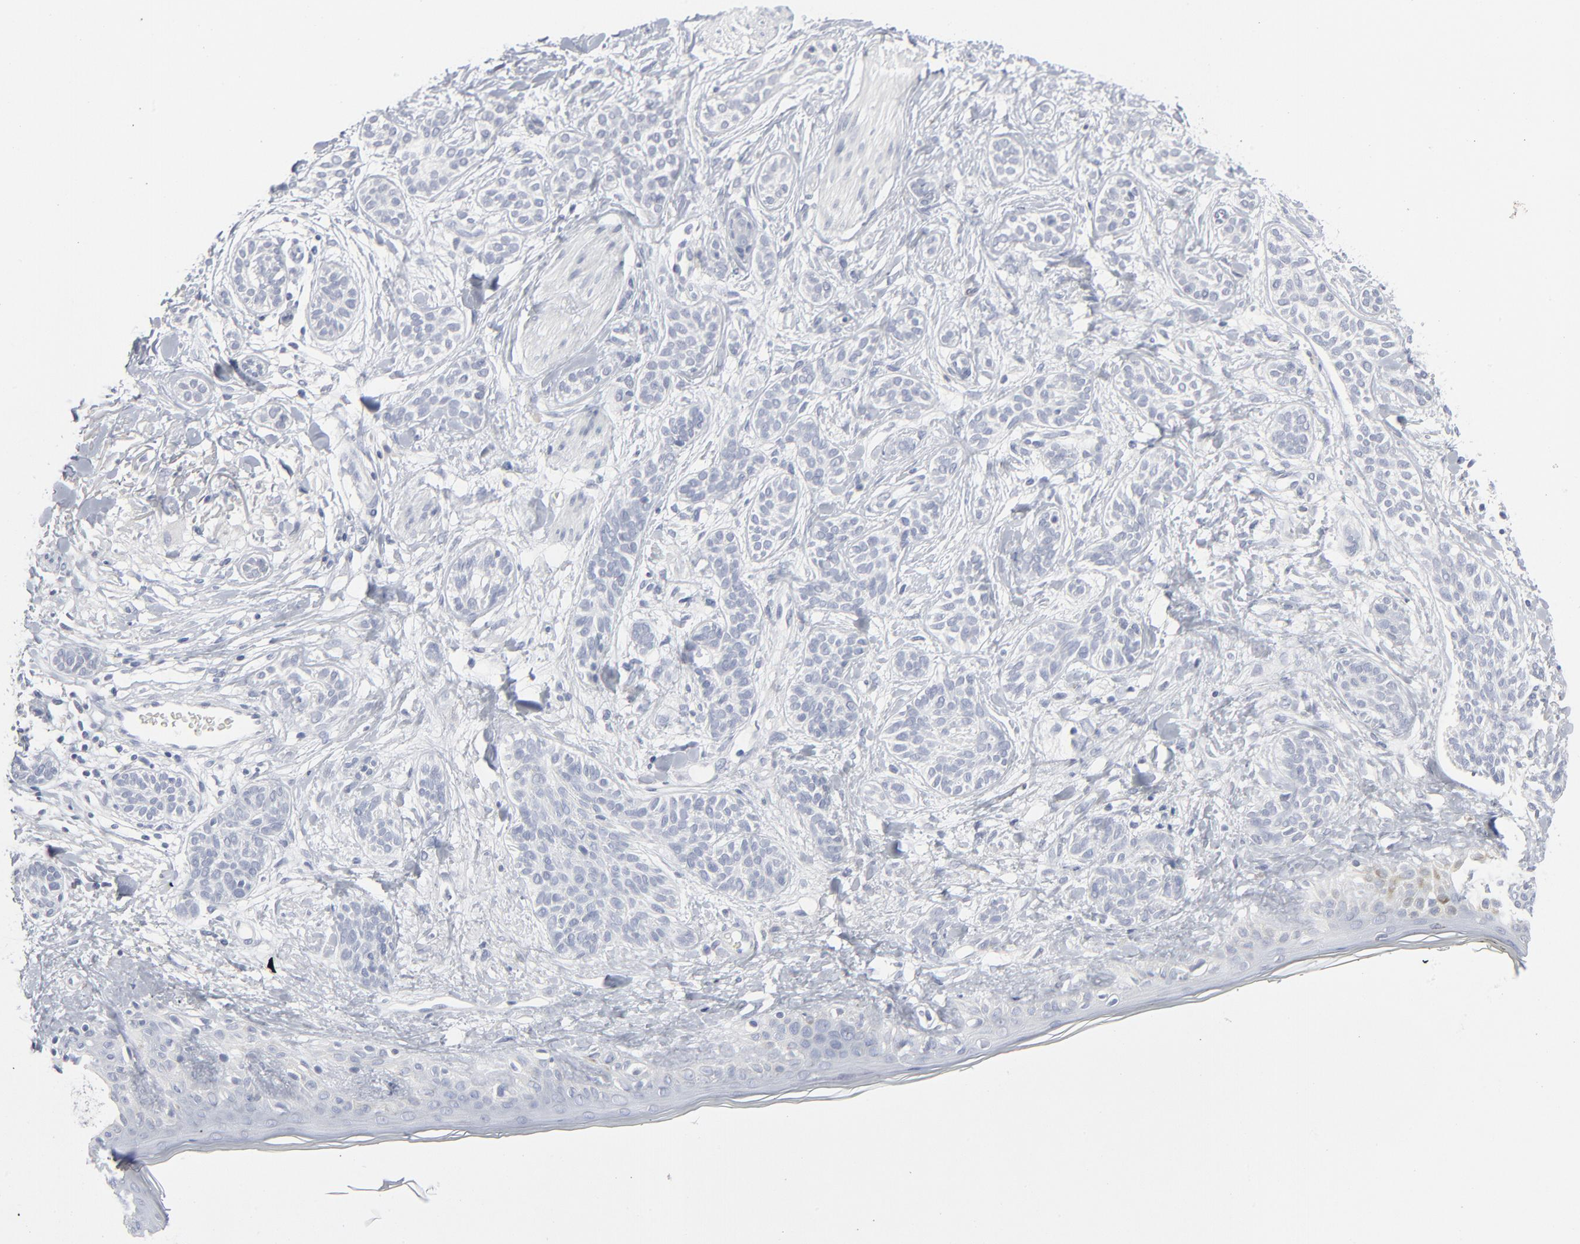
{"staining": {"intensity": "negative", "quantity": "none", "location": "none"}, "tissue": "skin cancer", "cell_type": "Tumor cells", "image_type": "cancer", "snomed": [{"axis": "morphology", "description": "Normal tissue, NOS"}, {"axis": "morphology", "description": "Basal cell carcinoma"}, {"axis": "topography", "description": "Skin"}], "caption": "This histopathology image is of skin cancer stained with immunohistochemistry to label a protein in brown with the nuclei are counter-stained blue. There is no positivity in tumor cells.", "gene": "PAGE1", "patient": {"sex": "male", "age": 63}}